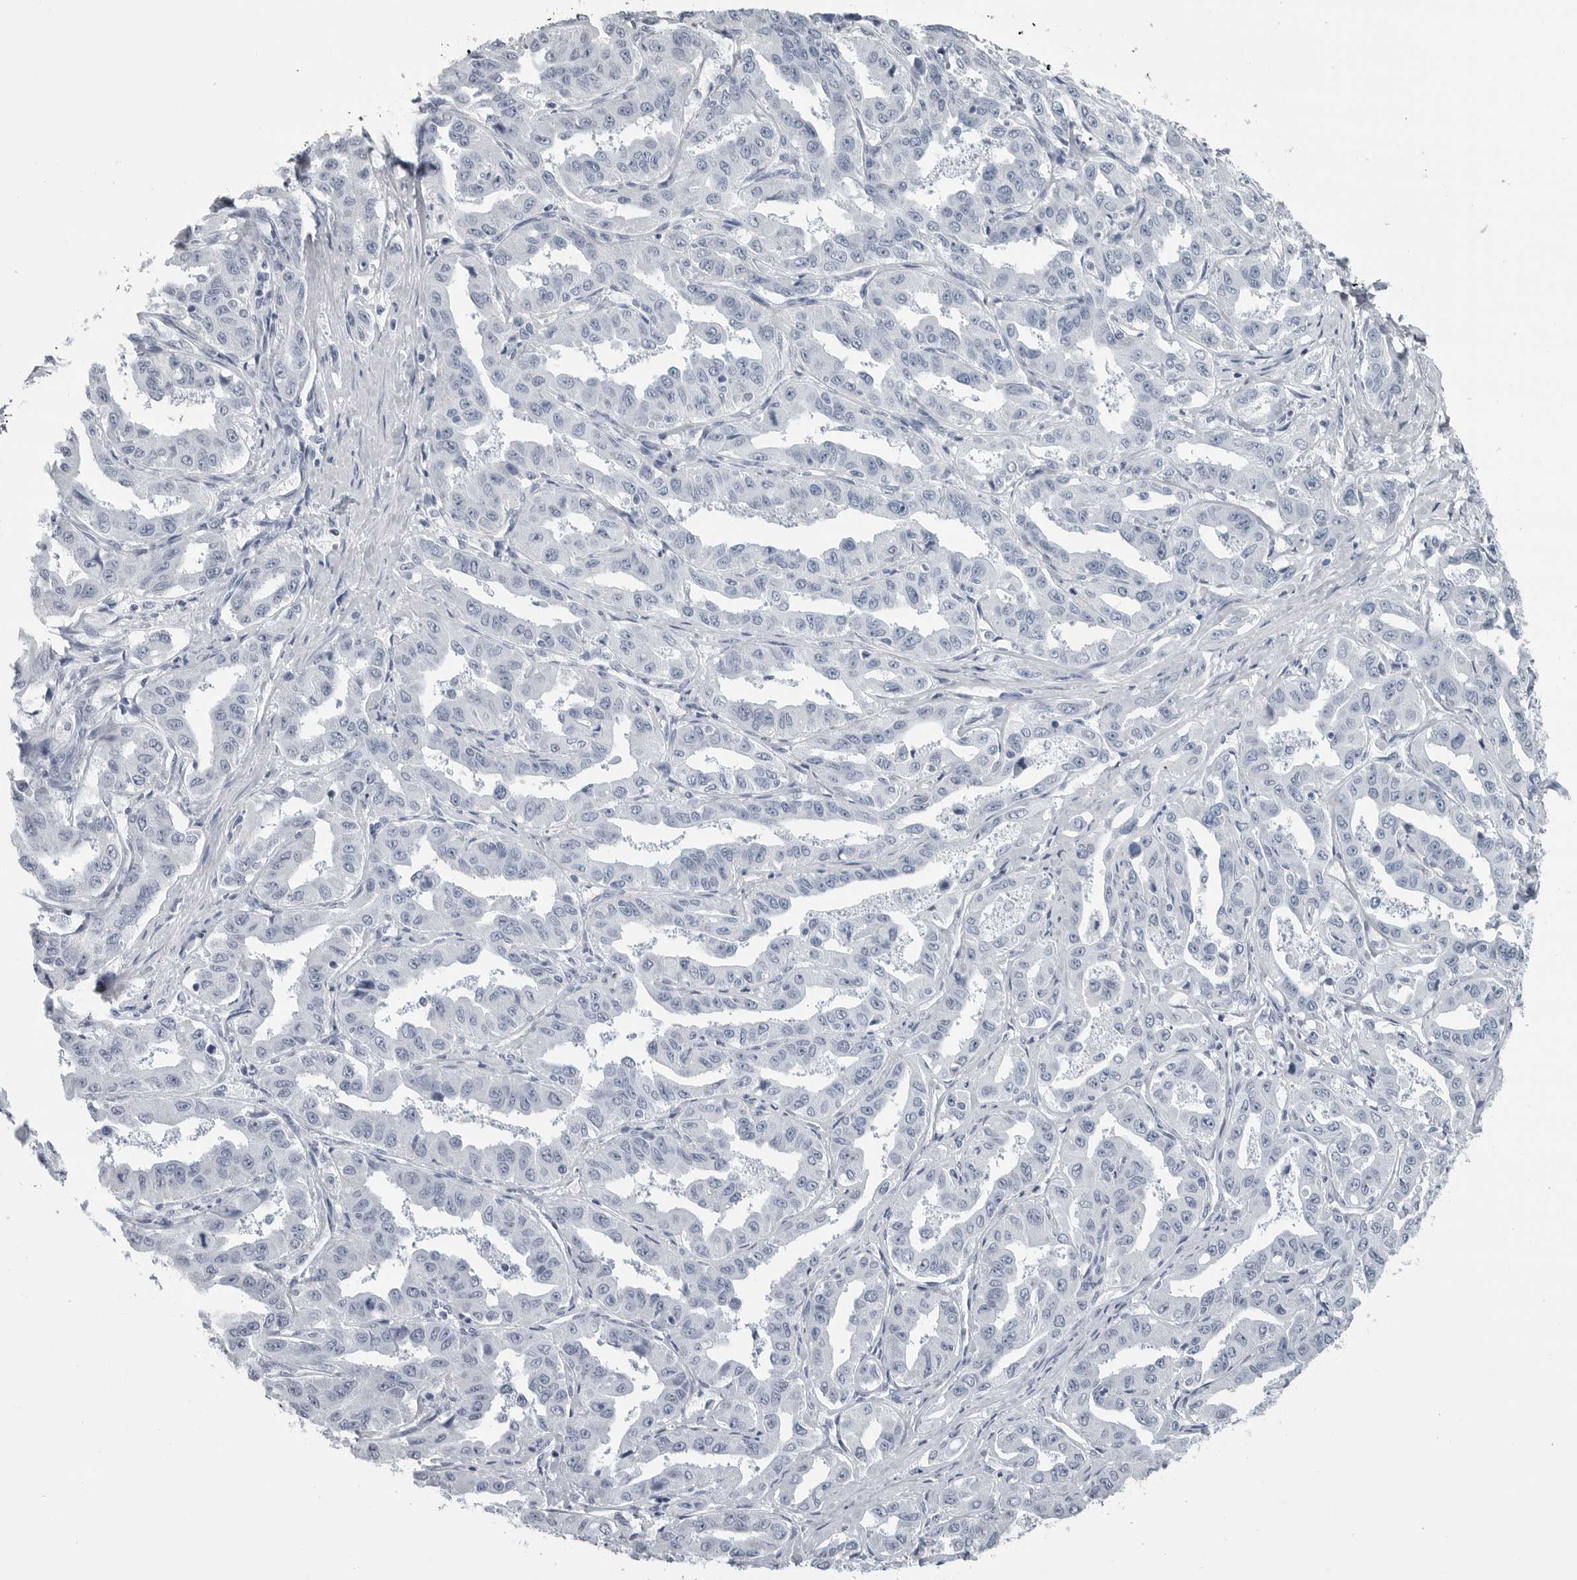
{"staining": {"intensity": "negative", "quantity": "none", "location": "none"}, "tissue": "liver cancer", "cell_type": "Tumor cells", "image_type": "cancer", "snomed": [{"axis": "morphology", "description": "Cholangiocarcinoma"}, {"axis": "topography", "description": "Liver"}], "caption": "The micrograph displays no significant positivity in tumor cells of liver cancer.", "gene": "AMPD1", "patient": {"sex": "male", "age": 59}}